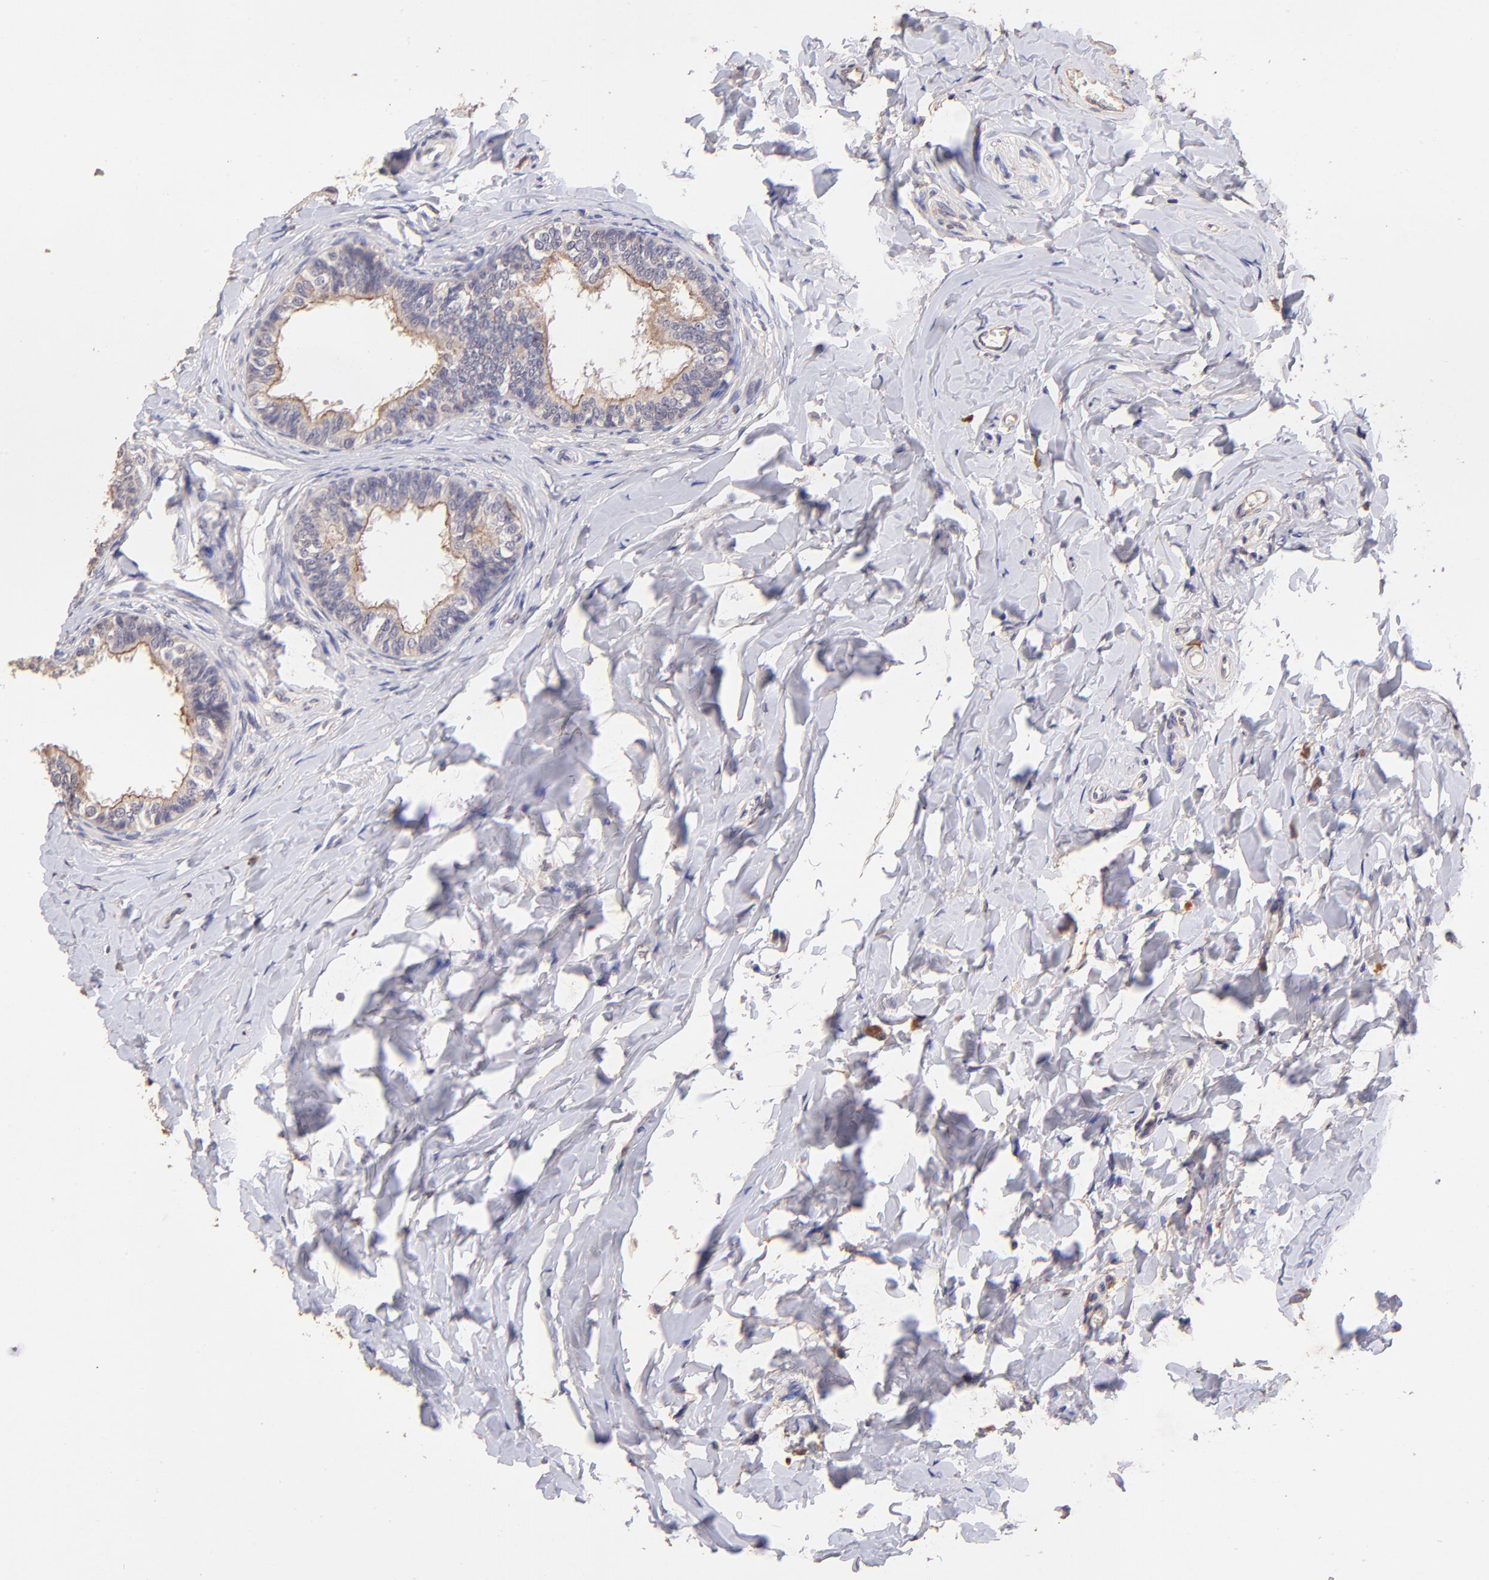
{"staining": {"intensity": "weak", "quantity": ">75%", "location": "cytoplasmic/membranous"}, "tissue": "epididymis", "cell_type": "Glandular cells", "image_type": "normal", "snomed": [{"axis": "morphology", "description": "Normal tissue, NOS"}, {"axis": "topography", "description": "Soft tissue"}, {"axis": "topography", "description": "Epididymis"}], "caption": "Immunohistochemistry (IHC) (DAB) staining of unremarkable epididymis demonstrates weak cytoplasmic/membranous protein expression in about >75% of glandular cells.", "gene": "RNASEL", "patient": {"sex": "male", "age": 26}}